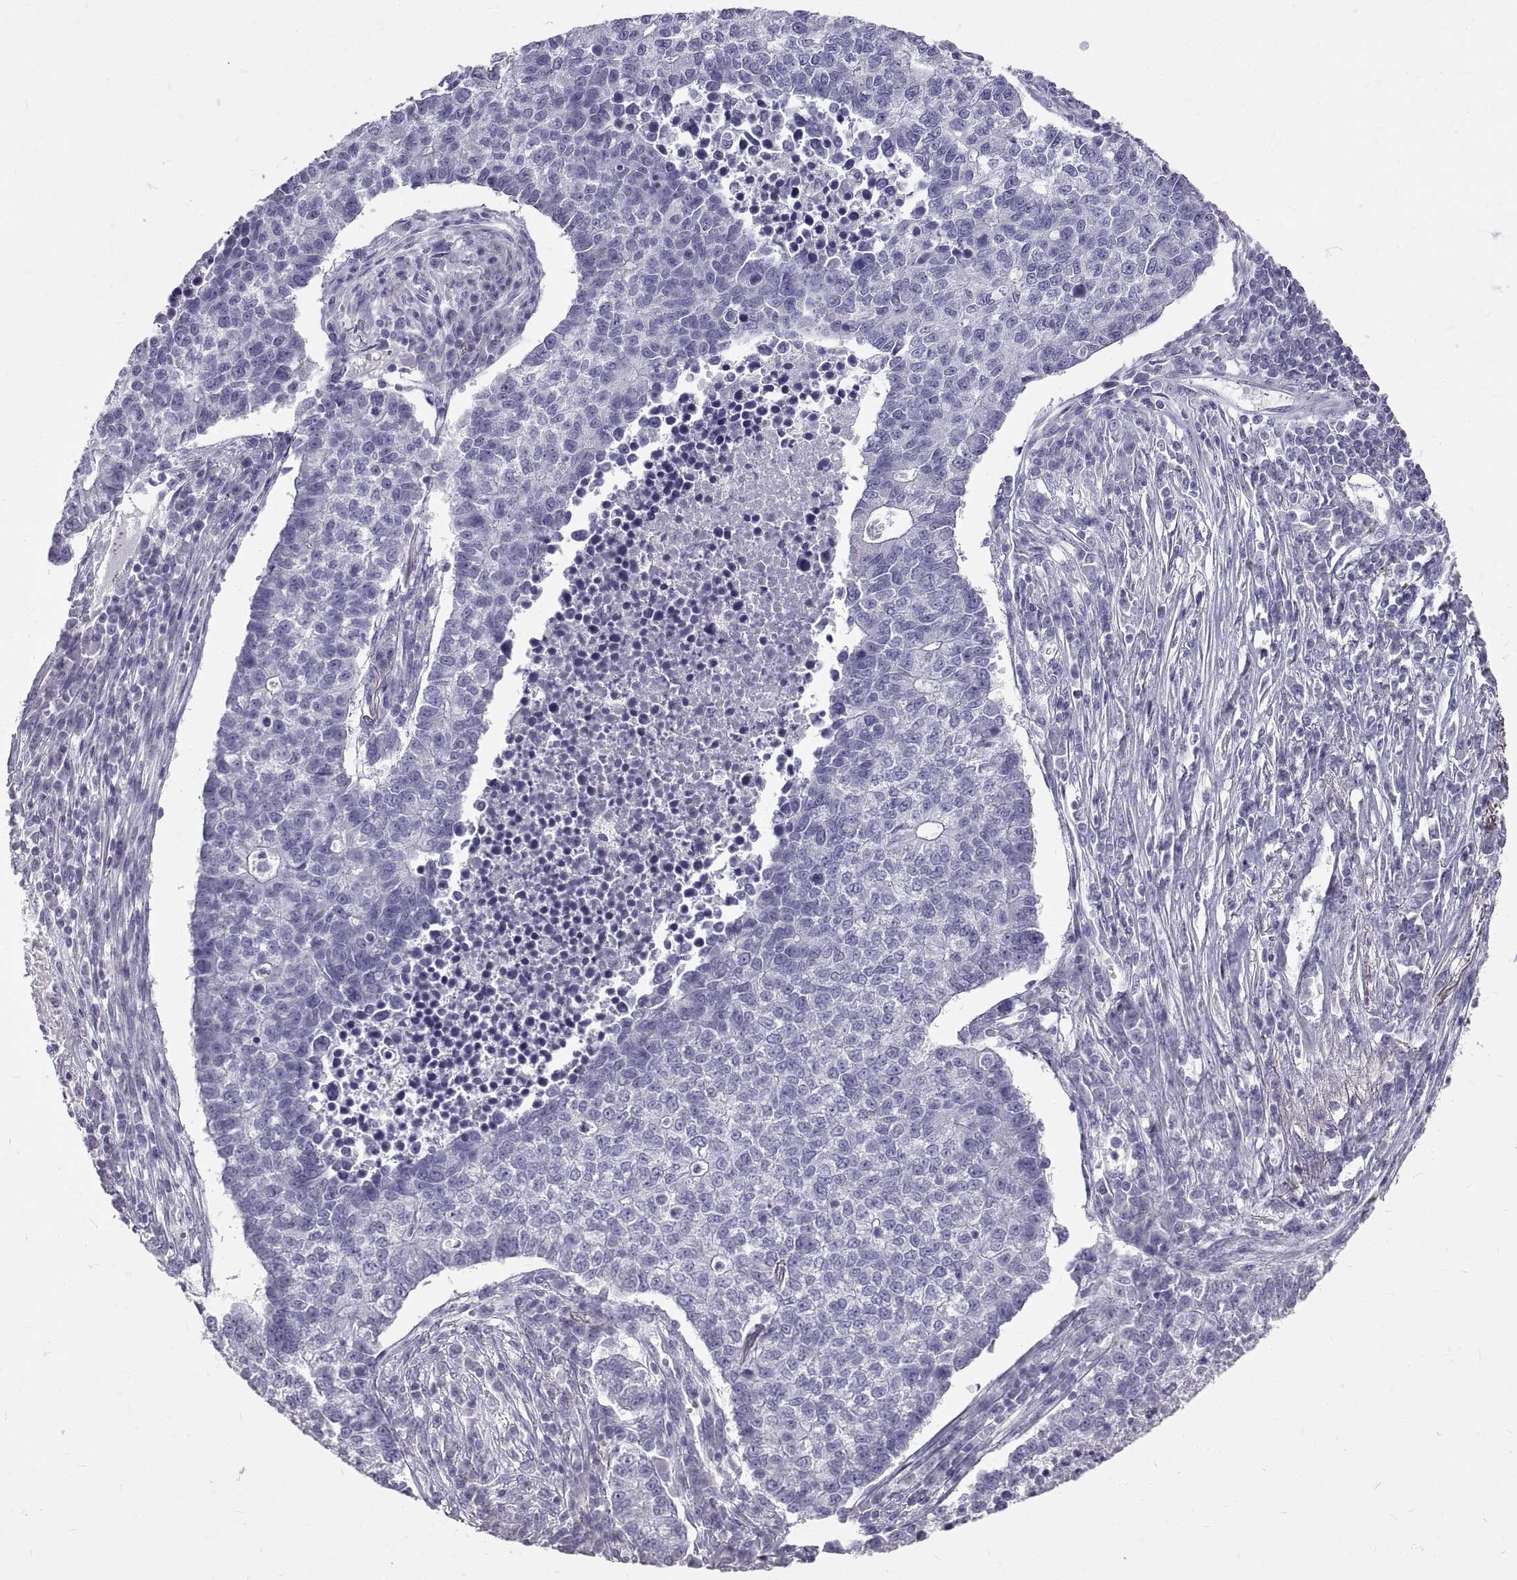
{"staining": {"intensity": "negative", "quantity": "none", "location": "none"}, "tissue": "lung cancer", "cell_type": "Tumor cells", "image_type": "cancer", "snomed": [{"axis": "morphology", "description": "Adenocarcinoma, NOS"}, {"axis": "topography", "description": "Lung"}], "caption": "Immunohistochemical staining of human adenocarcinoma (lung) demonstrates no significant positivity in tumor cells. The staining was performed using DAB (3,3'-diaminobenzidine) to visualize the protein expression in brown, while the nuclei were stained in blue with hematoxylin (Magnification: 20x).", "gene": "GNG12", "patient": {"sex": "male", "age": 57}}